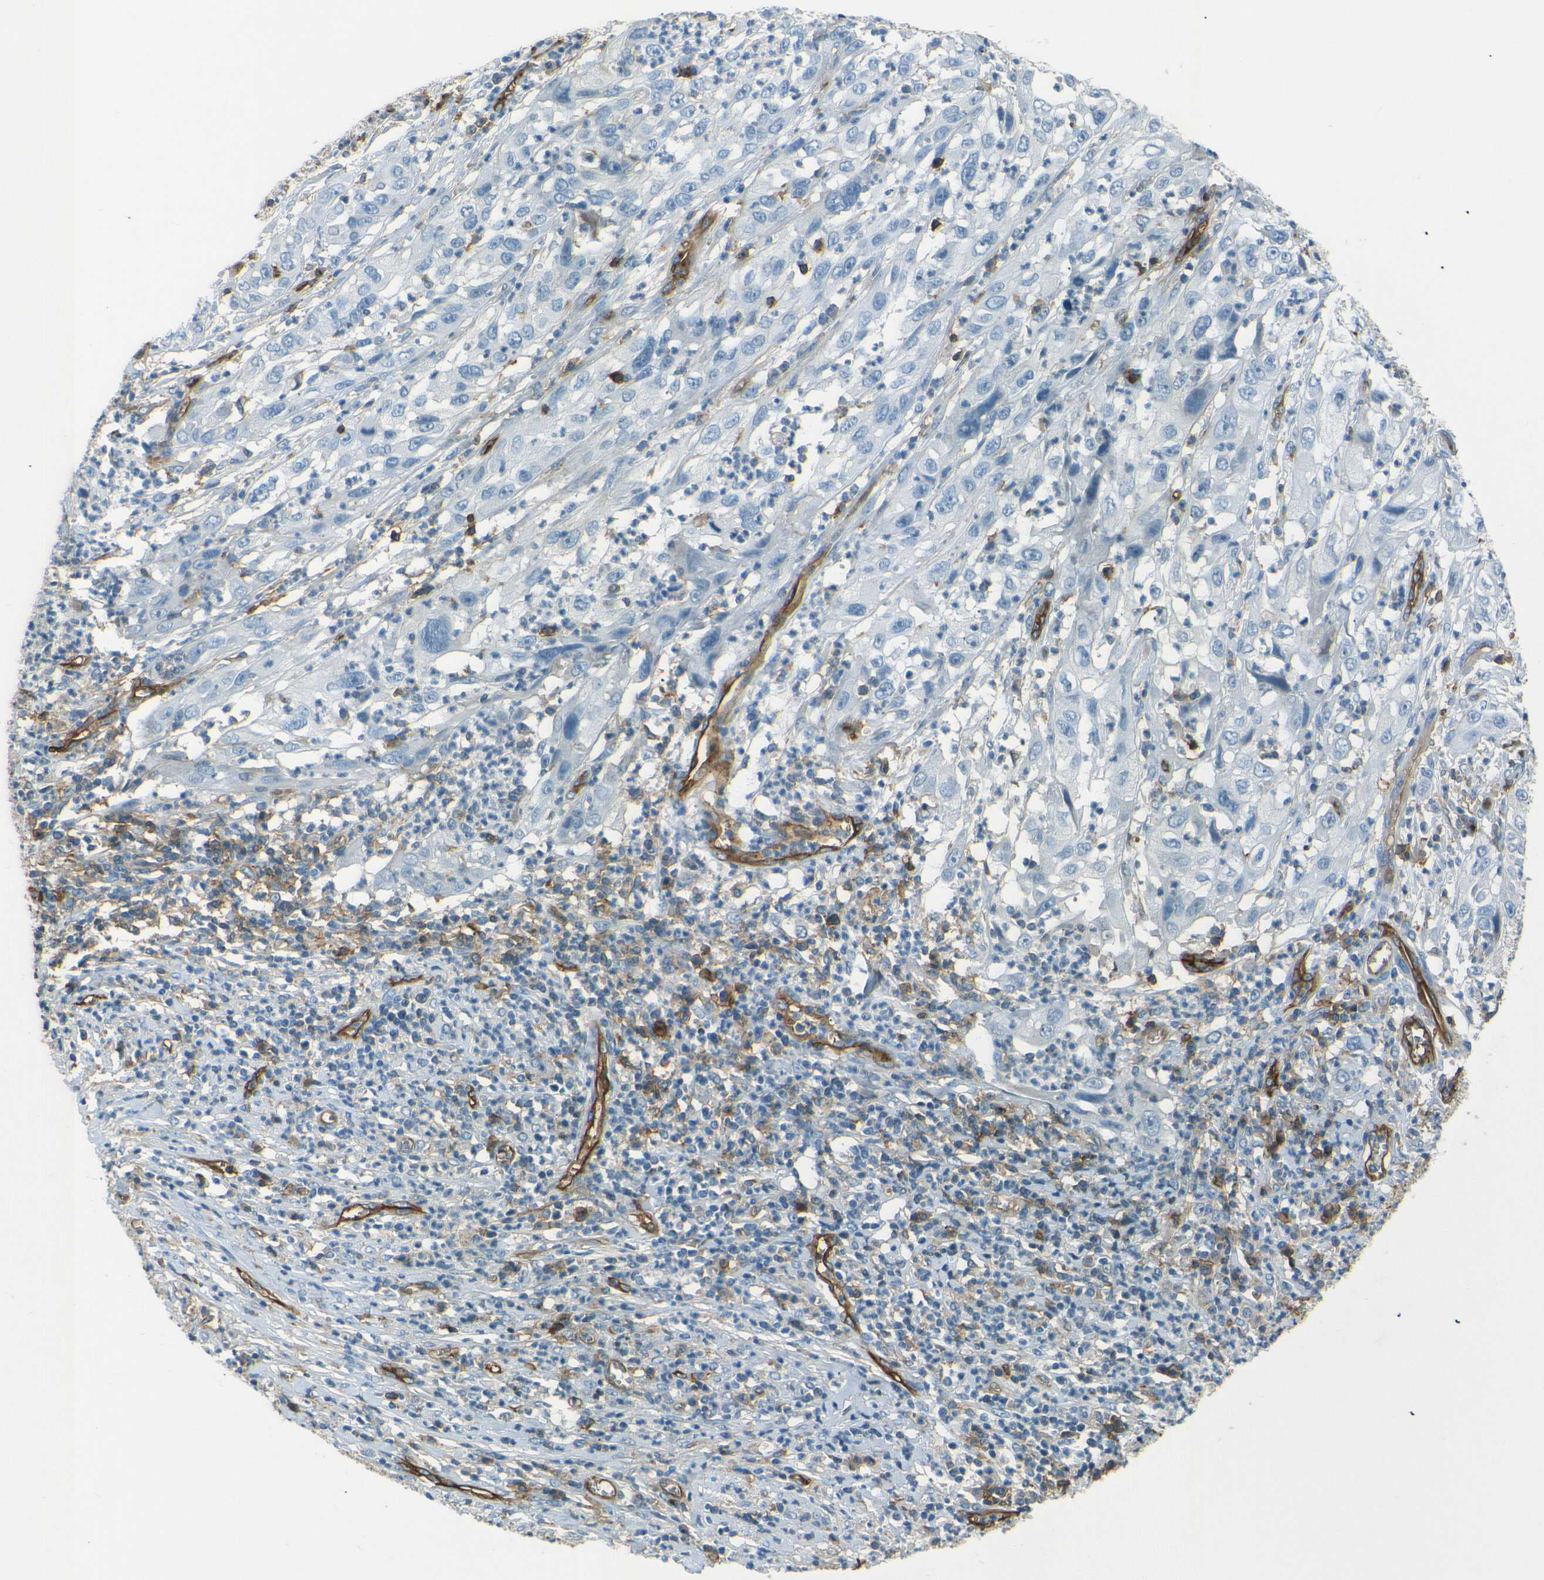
{"staining": {"intensity": "negative", "quantity": "none", "location": "none"}, "tissue": "cervical cancer", "cell_type": "Tumor cells", "image_type": "cancer", "snomed": [{"axis": "morphology", "description": "Squamous cell carcinoma, NOS"}, {"axis": "topography", "description": "Cervix"}], "caption": "This histopathology image is of squamous cell carcinoma (cervical) stained with immunohistochemistry (IHC) to label a protein in brown with the nuclei are counter-stained blue. There is no positivity in tumor cells. The staining was performed using DAB to visualize the protein expression in brown, while the nuclei were stained in blue with hematoxylin (Magnification: 20x).", "gene": "ENTPD1", "patient": {"sex": "female", "age": 32}}